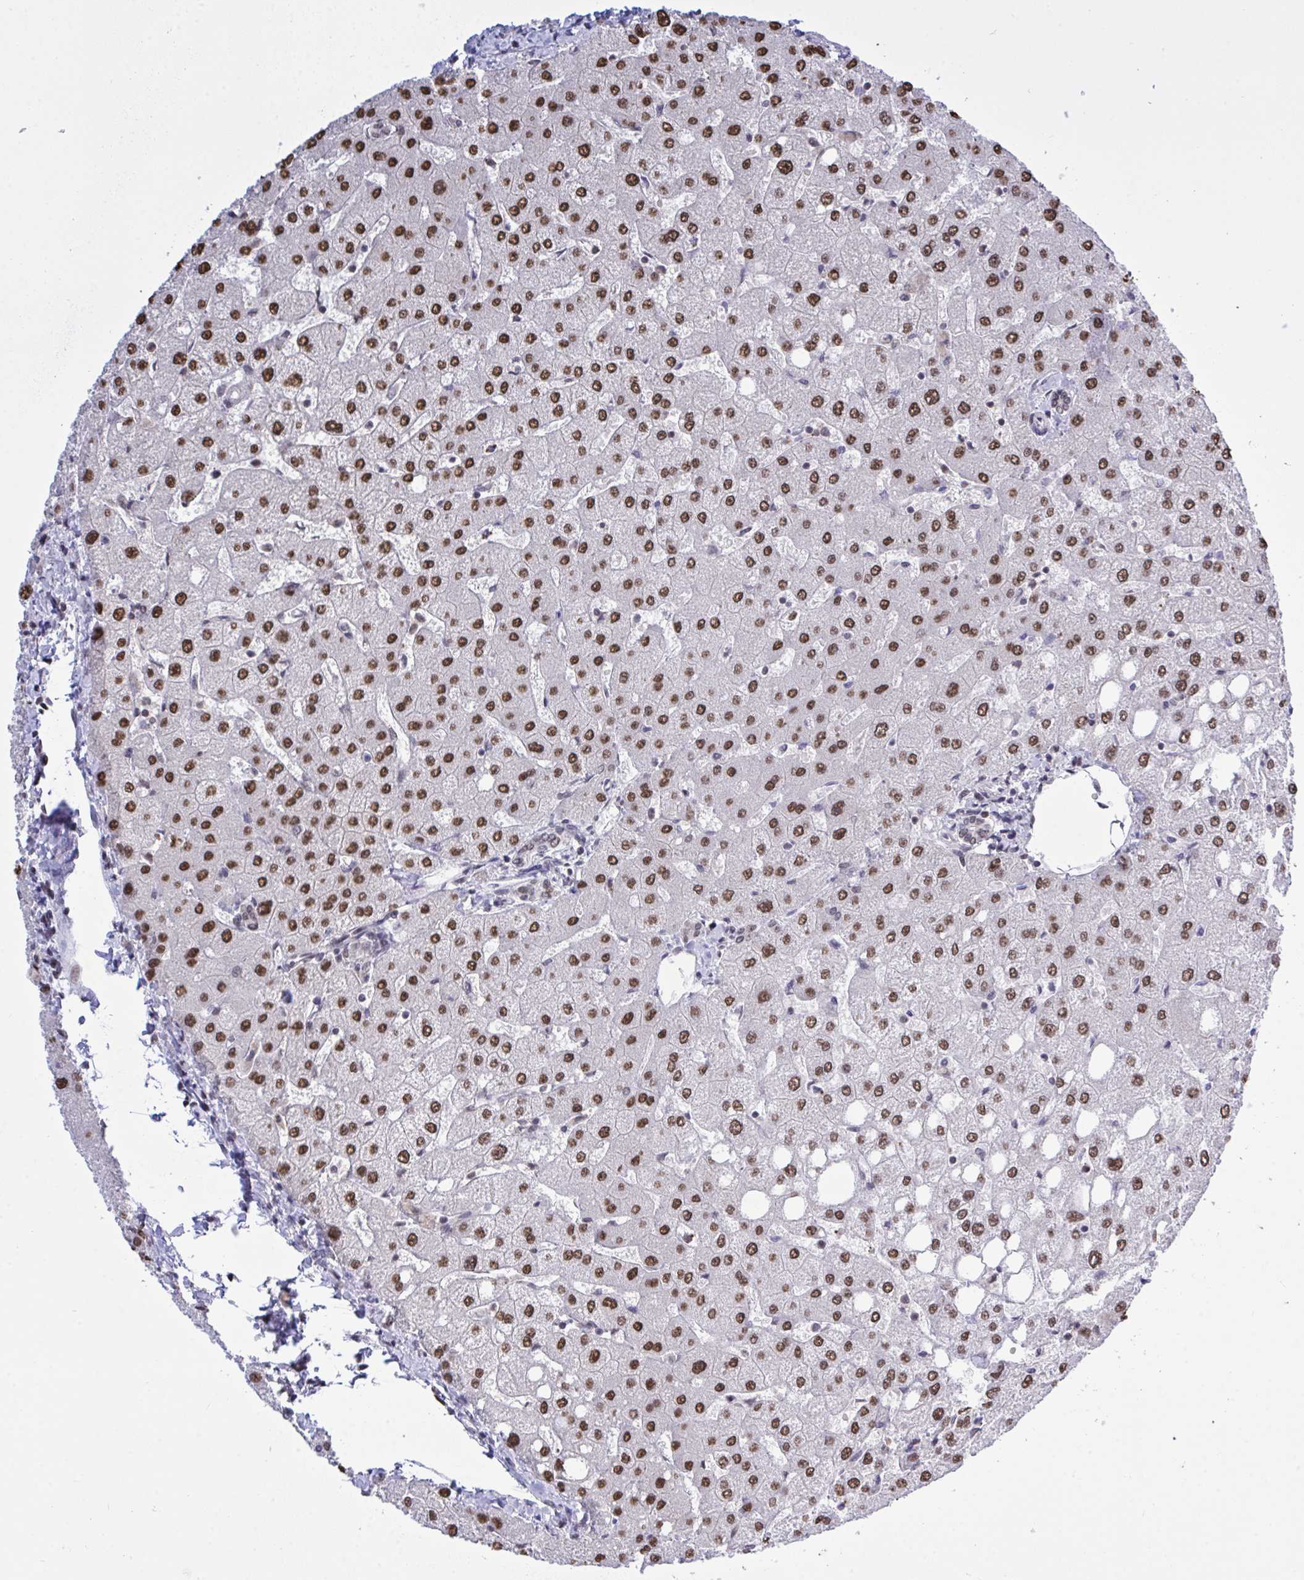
{"staining": {"intensity": "moderate", "quantity": ">75%", "location": "nuclear"}, "tissue": "liver", "cell_type": "Cholangiocytes", "image_type": "normal", "snomed": [{"axis": "morphology", "description": "Normal tissue, NOS"}, {"axis": "topography", "description": "Liver"}], "caption": "High-magnification brightfield microscopy of normal liver stained with DAB (3,3'-diaminobenzidine) (brown) and counterstained with hematoxylin (blue). cholangiocytes exhibit moderate nuclear expression is appreciated in about>75% of cells.", "gene": "HNRNPDL", "patient": {"sex": "female", "age": 54}}